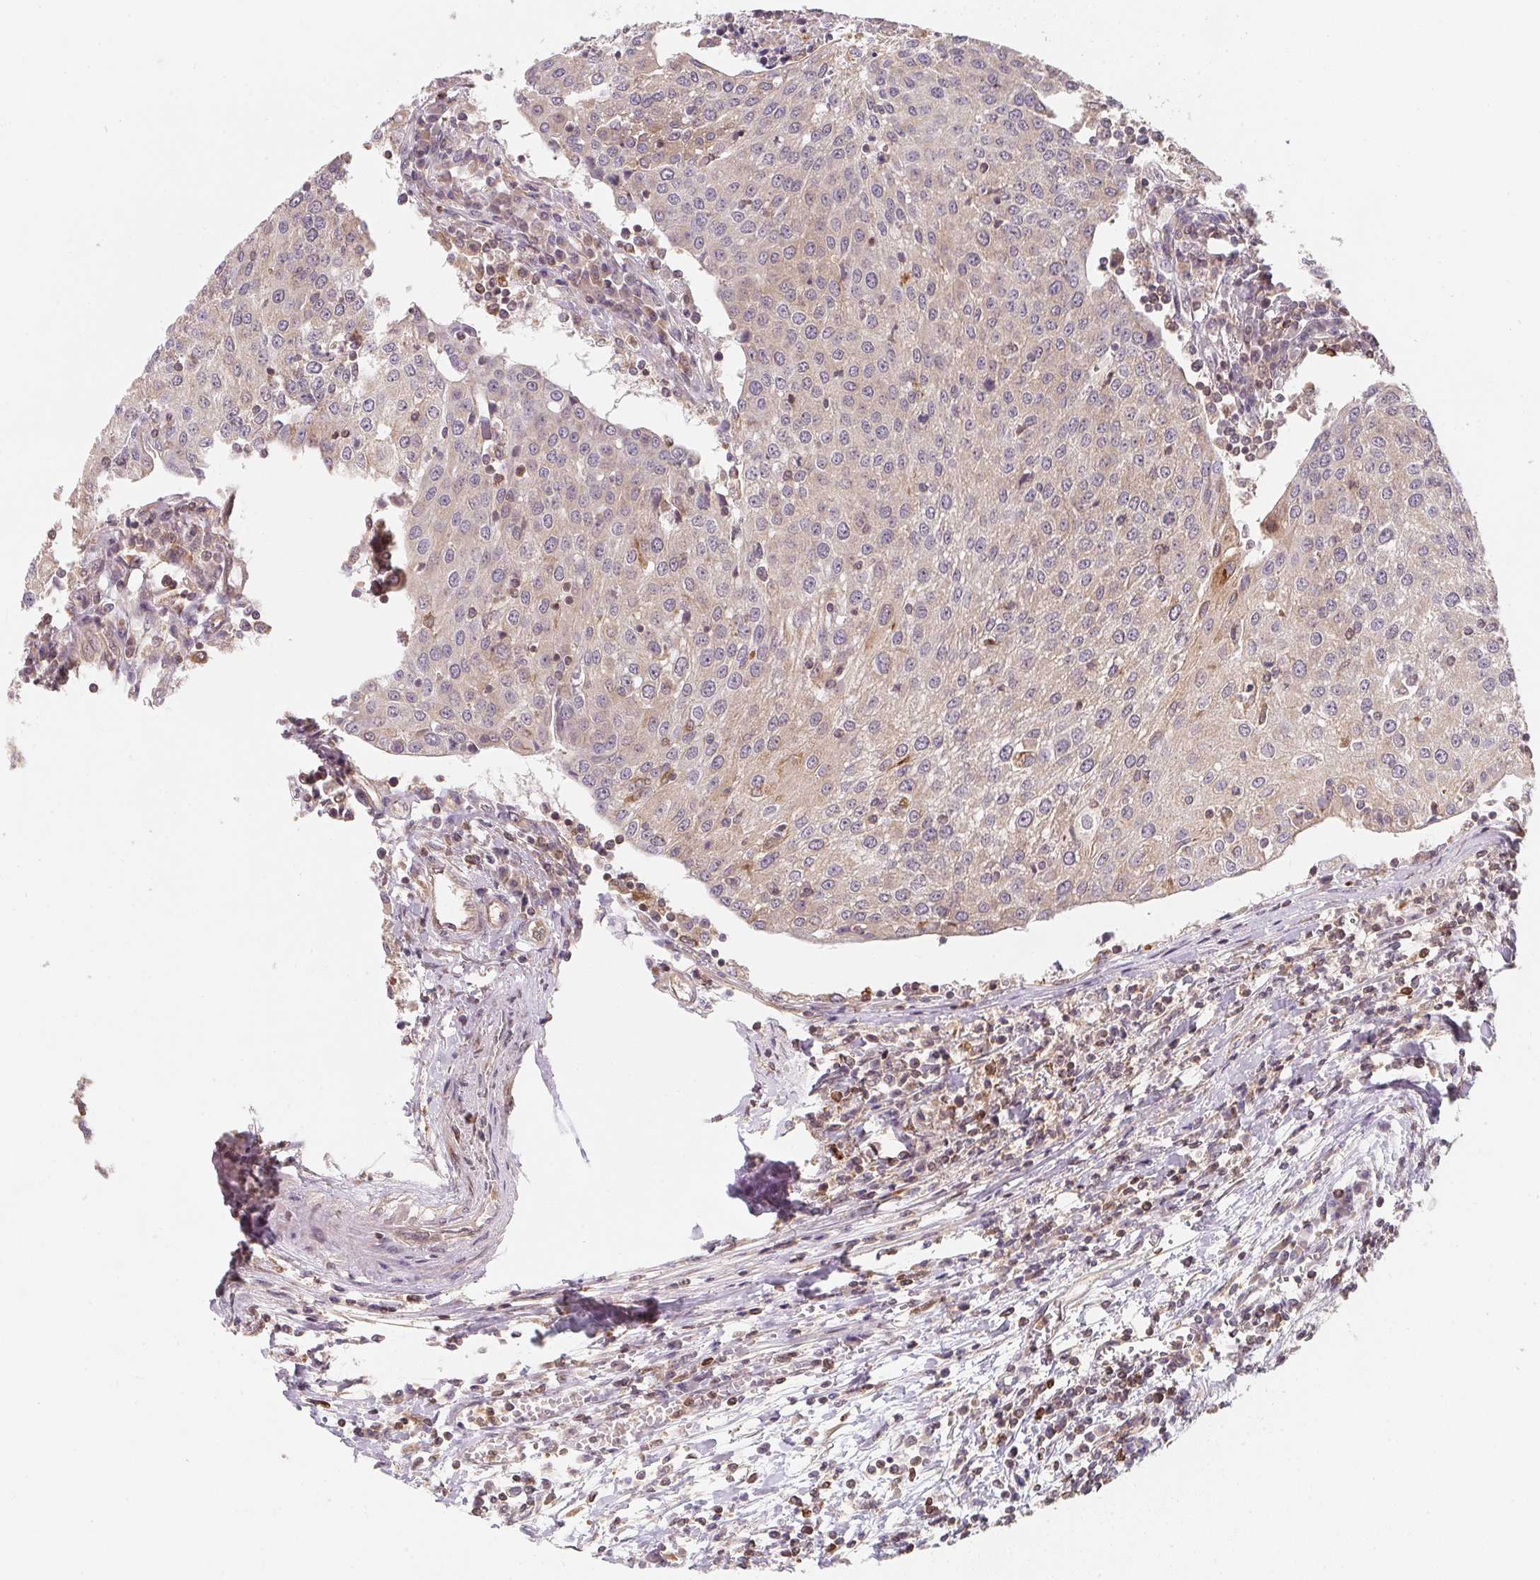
{"staining": {"intensity": "negative", "quantity": "none", "location": "none"}, "tissue": "urothelial cancer", "cell_type": "Tumor cells", "image_type": "cancer", "snomed": [{"axis": "morphology", "description": "Urothelial carcinoma, High grade"}, {"axis": "topography", "description": "Urinary bladder"}], "caption": "A micrograph of human urothelial carcinoma (high-grade) is negative for staining in tumor cells. The staining was performed using DAB (3,3'-diaminobenzidine) to visualize the protein expression in brown, while the nuclei were stained in blue with hematoxylin (Magnification: 20x).", "gene": "ANKRD13A", "patient": {"sex": "female", "age": 85}}